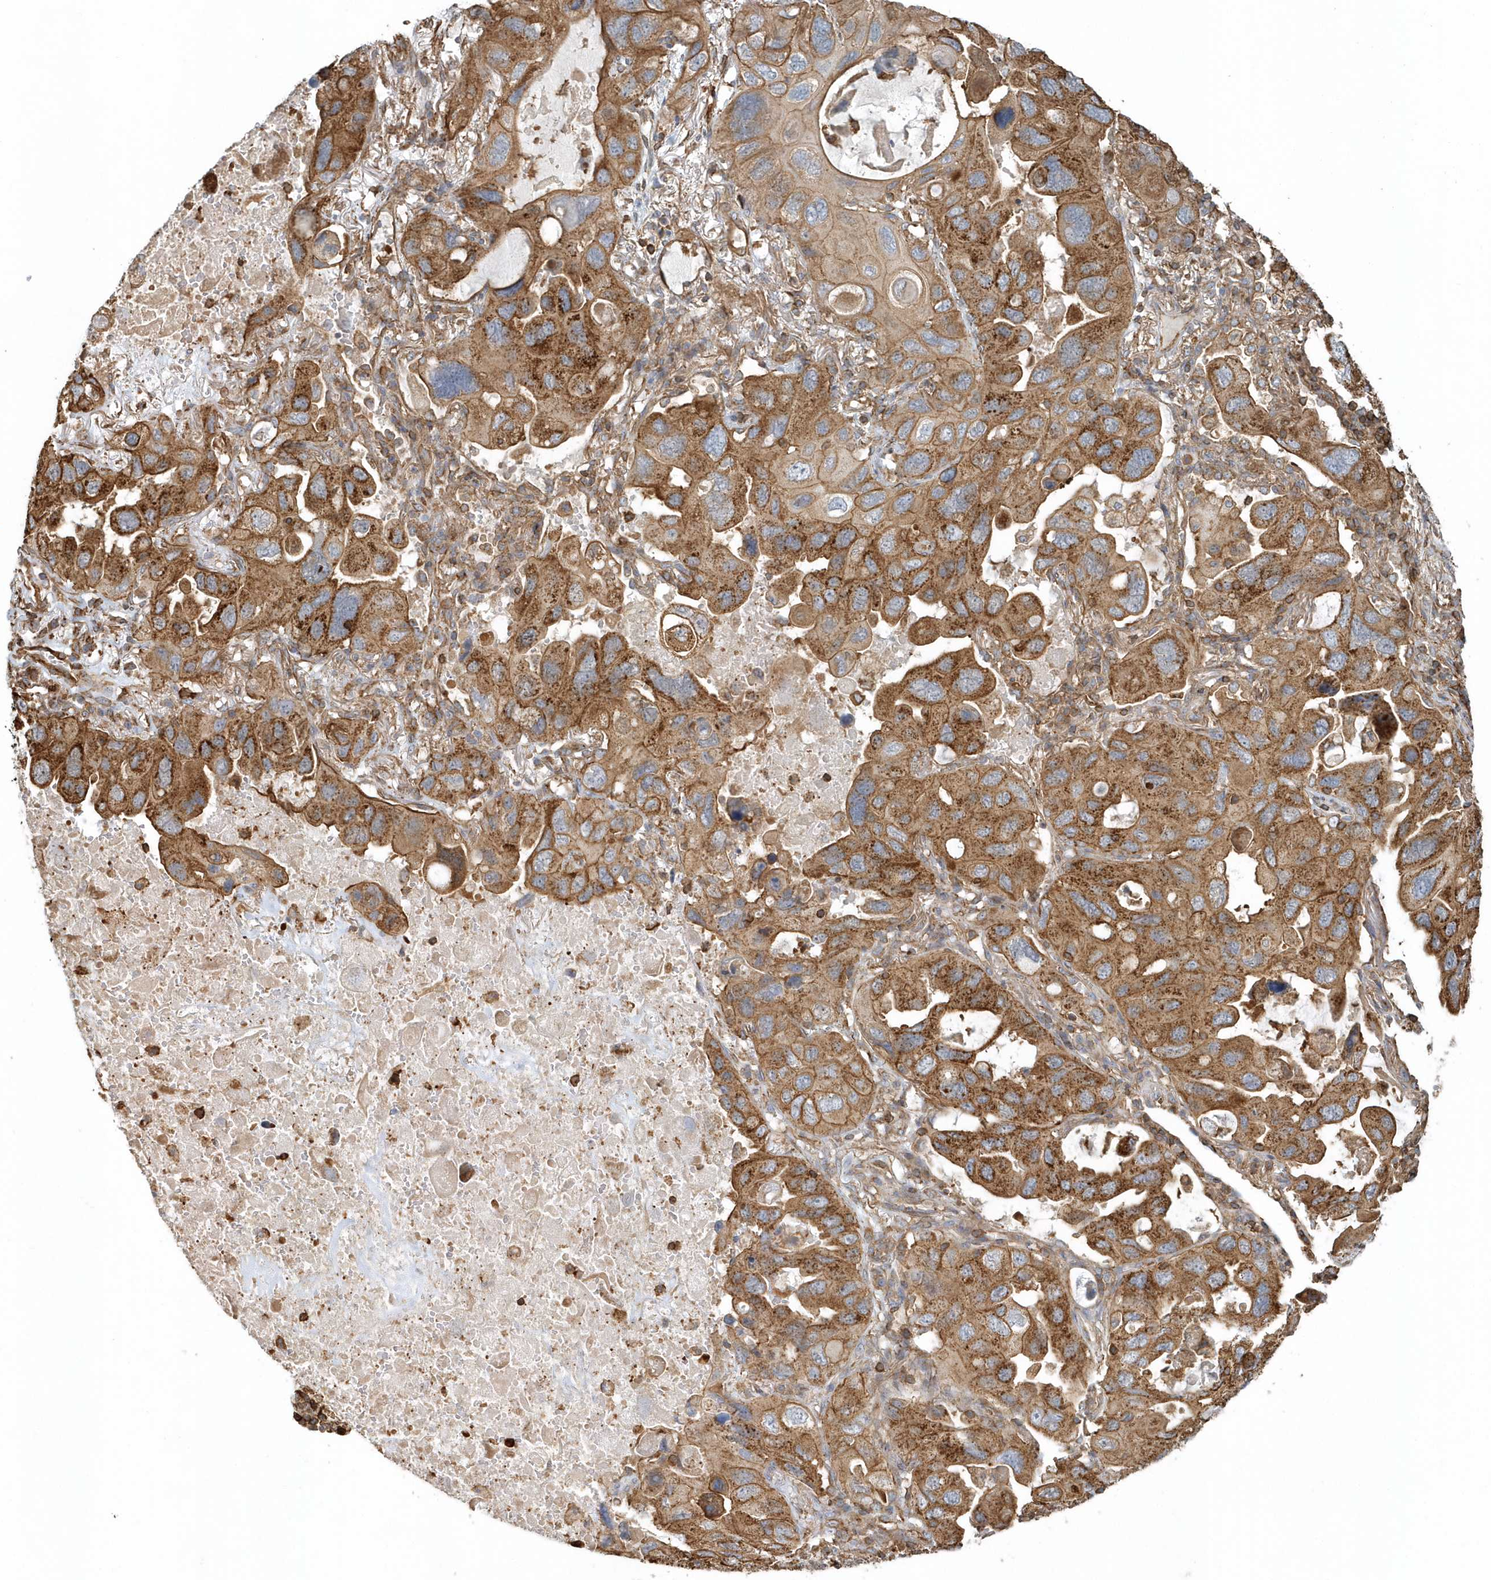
{"staining": {"intensity": "moderate", "quantity": ">75%", "location": "cytoplasmic/membranous"}, "tissue": "lung cancer", "cell_type": "Tumor cells", "image_type": "cancer", "snomed": [{"axis": "morphology", "description": "Squamous cell carcinoma, NOS"}, {"axis": "topography", "description": "Lung"}], "caption": "Protein staining of lung cancer tissue exhibits moderate cytoplasmic/membranous staining in about >75% of tumor cells.", "gene": "MMUT", "patient": {"sex": "female", "age": 73}}